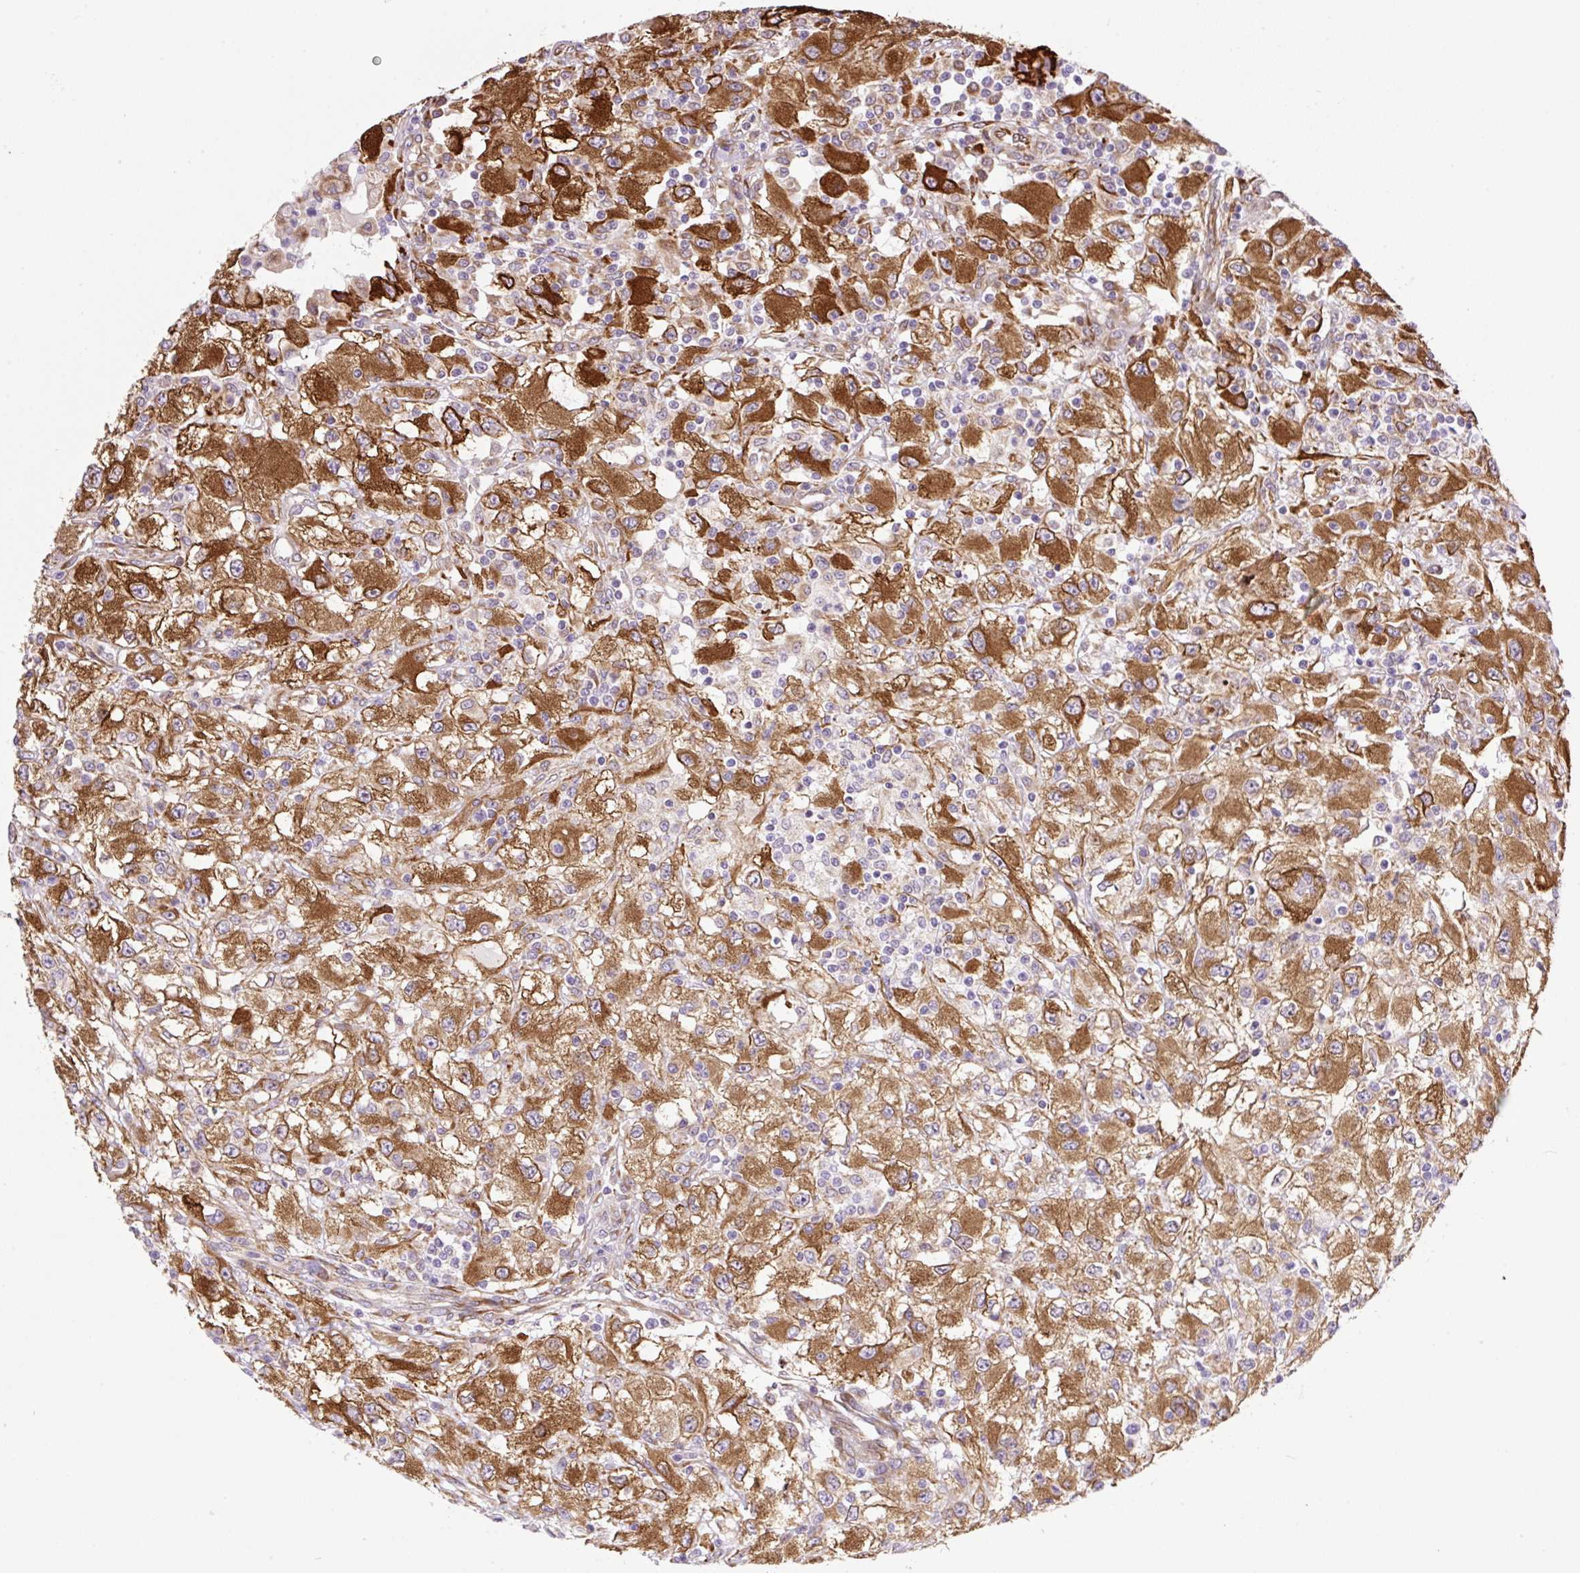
{"staining": {"intensity": "strong", "quantity": ">75%", "location": "cytoplasmic/membranous"}, "tissue": "renal cancer", "cell_type": "Tumor cells", "image_type": "cancer", "snomed": [{"axis": "morphology", "description": "Adenocarcinoma, NOS"}, {"axis": "topography", "description": "Kidney"}], "caption": "Adenocarcinoma (renal) stained with IHC demonstrates strong cytoplasmic/membranous positivity in about >75% of tumor cells.", "gene": "RAB30", "patient": {"sex": "female", "age": 67}}